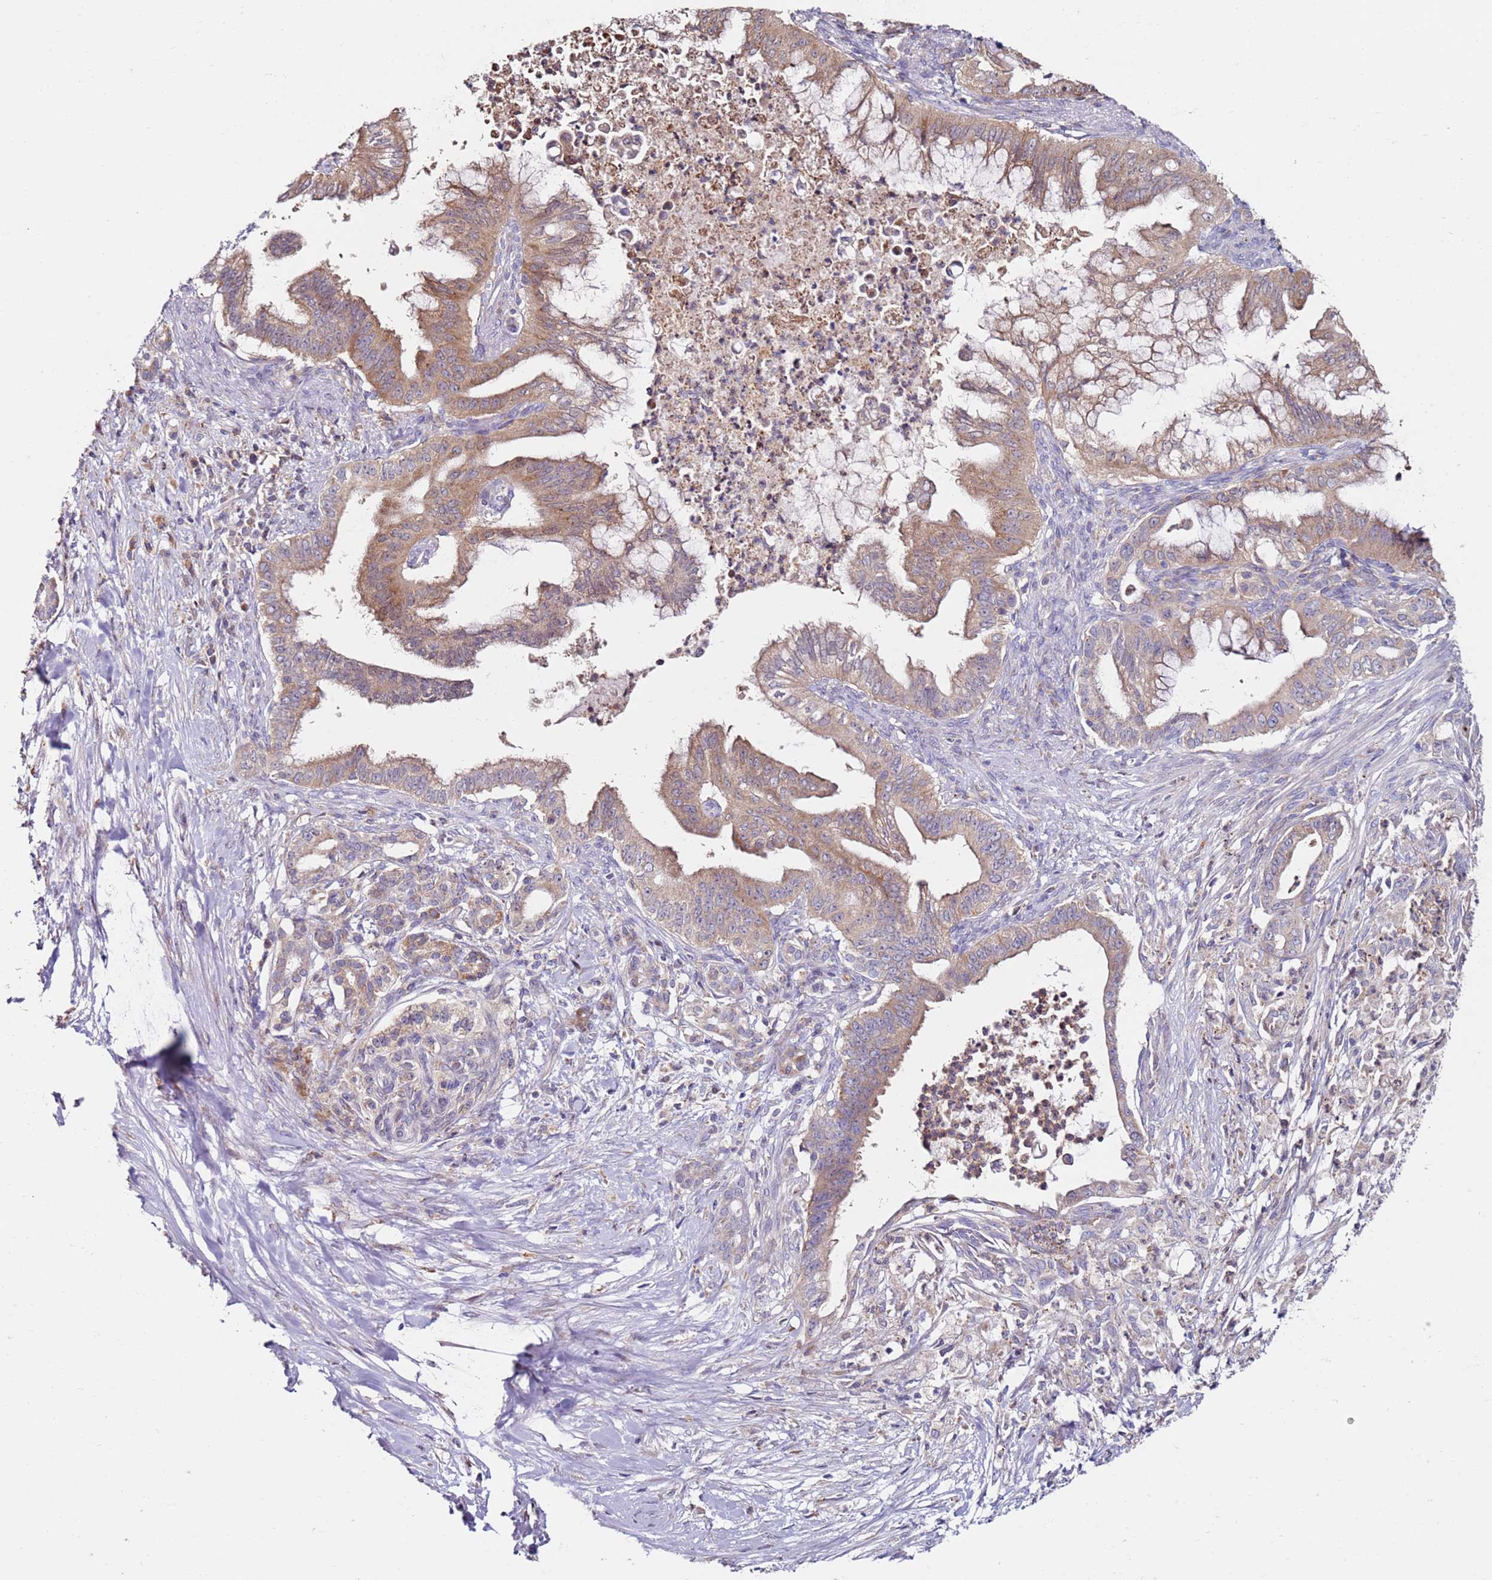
{"staining": {"intensity": "moderate", "quantity": ">75%", "location": "cytoplasmic/membranous"}, "tissue": "pancreatic cancer", "cell_type": "Tumor cells", "image_type": "cancer", "snomed": [{"axis": "morphology", "description": "Adenocarcinoma, NOS"}, {"axis": "topography", "description": "Pancreas"}], "caption": "Immunohistochemical staining of human pancreatic cancer (adenocarcinoma) shows moderate cytoplasmic/membranous protein positivity in approximately >75% of tumor cells.", "gene": "CNOT9", "patient": {"sex": "male", "age": 58}}